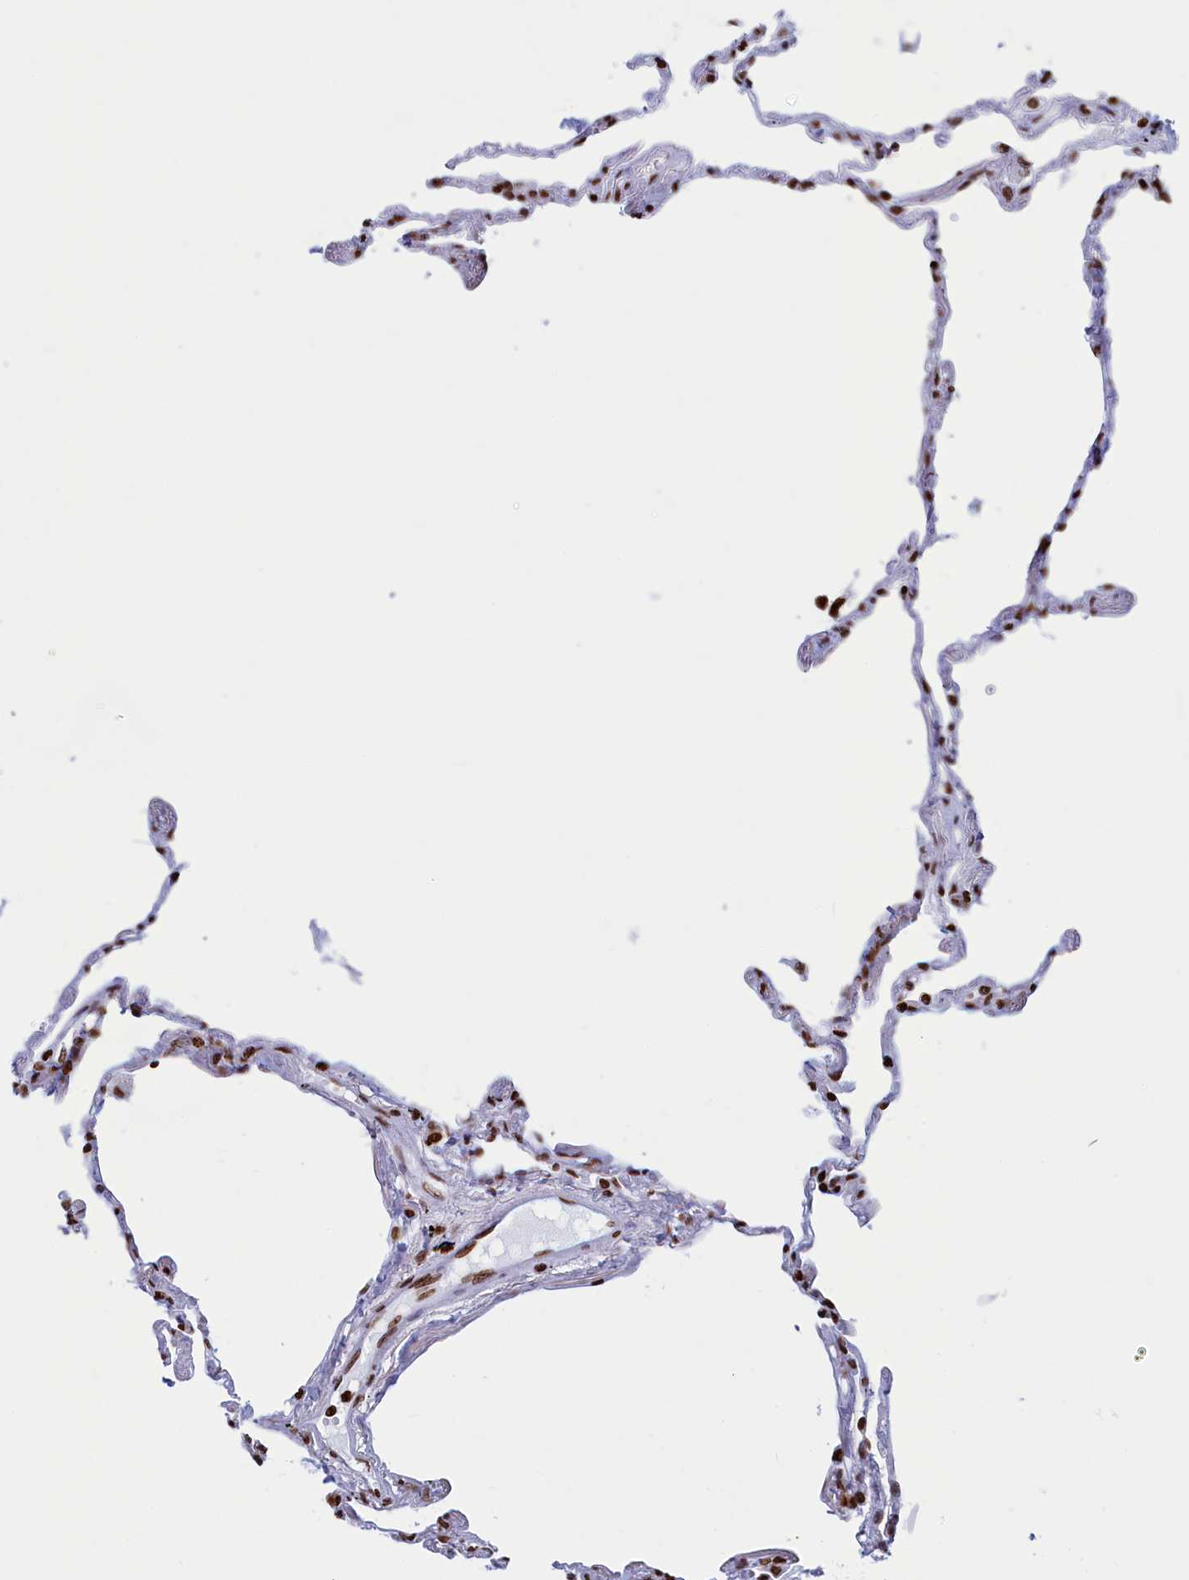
{"staining": {"intensity": "strong", "quantity": "25%-75%", "location": "nuclear"}, "tissue": "lung", "cell_type": "Alveolar cells", "image_type": "normal", "snomed": [{"axis": "morphology", "description": "Normal tissue, NOS"}, {"axis": "topography", "description": "Lung"}], "caption": "Immunohistochemical staining of normal human lung exhibits strong nuclear protein positivity in about 25%-75% of alveolar cells. The staining was performed using DAB (3,3'-diaminobenzidine), with brown indicating positive protein expression. Nuclei are stained blue with hematoxylin.", "gene": "APOBEC3A", "patient": {"sex": "female", "age": 67}}